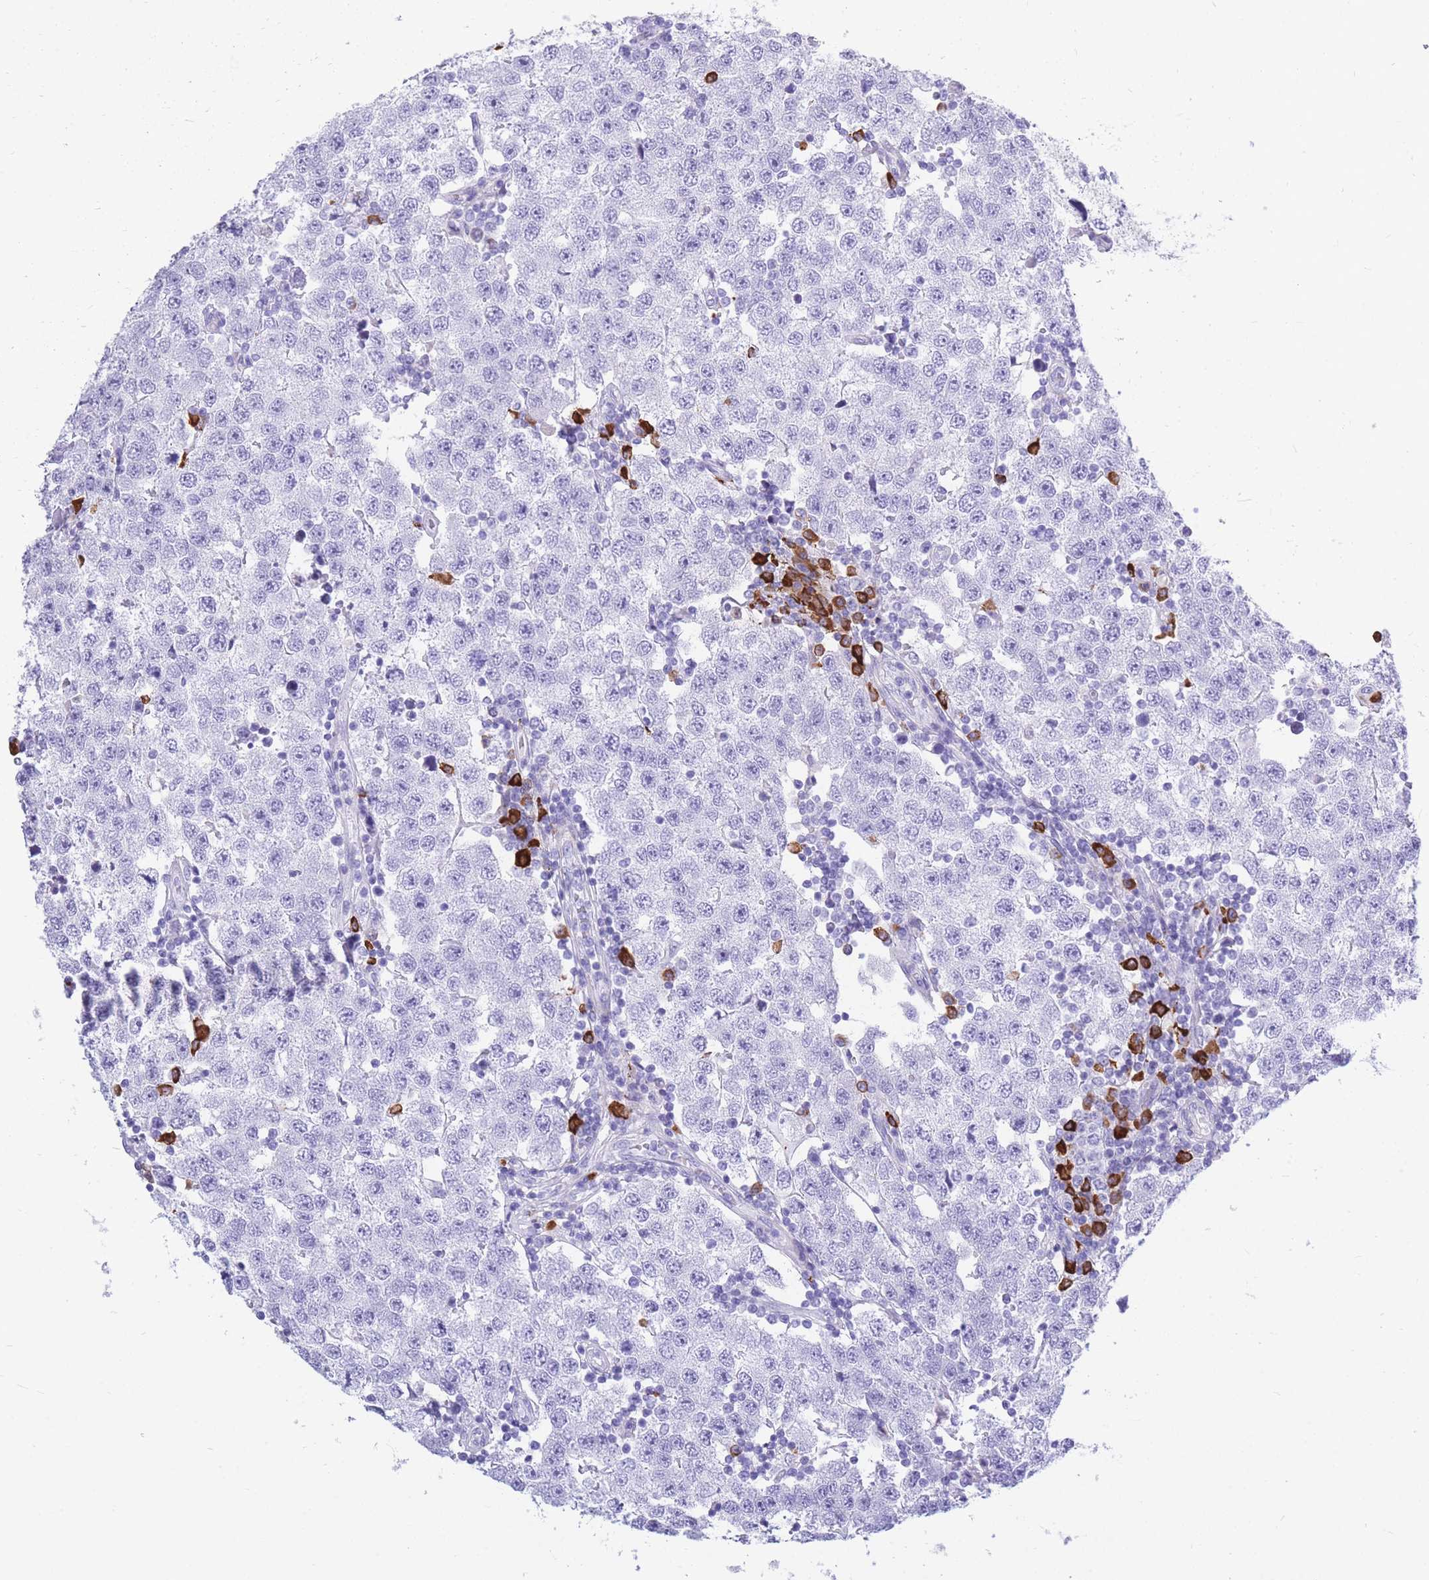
{"staining": {"intensity": "negative", "quantity": "none", "location": "none"}, "tissue": "testis cancer", "cell_type": "Tumor cells", "image_type": "cancer", "snomed": [{"axis": "morphology", "description": "Seminoma, NOS"}, {"axis": "topography", "description": "Testis"}], "caption": "DAB immunohistochemical staining of human testis cancer (seminoma) shows no significant expression in tumor cells. (DAB immunohistochemistry, high magnification).", "gene": "ZFP62", "patient": {"sex": "male", "age": 34}}